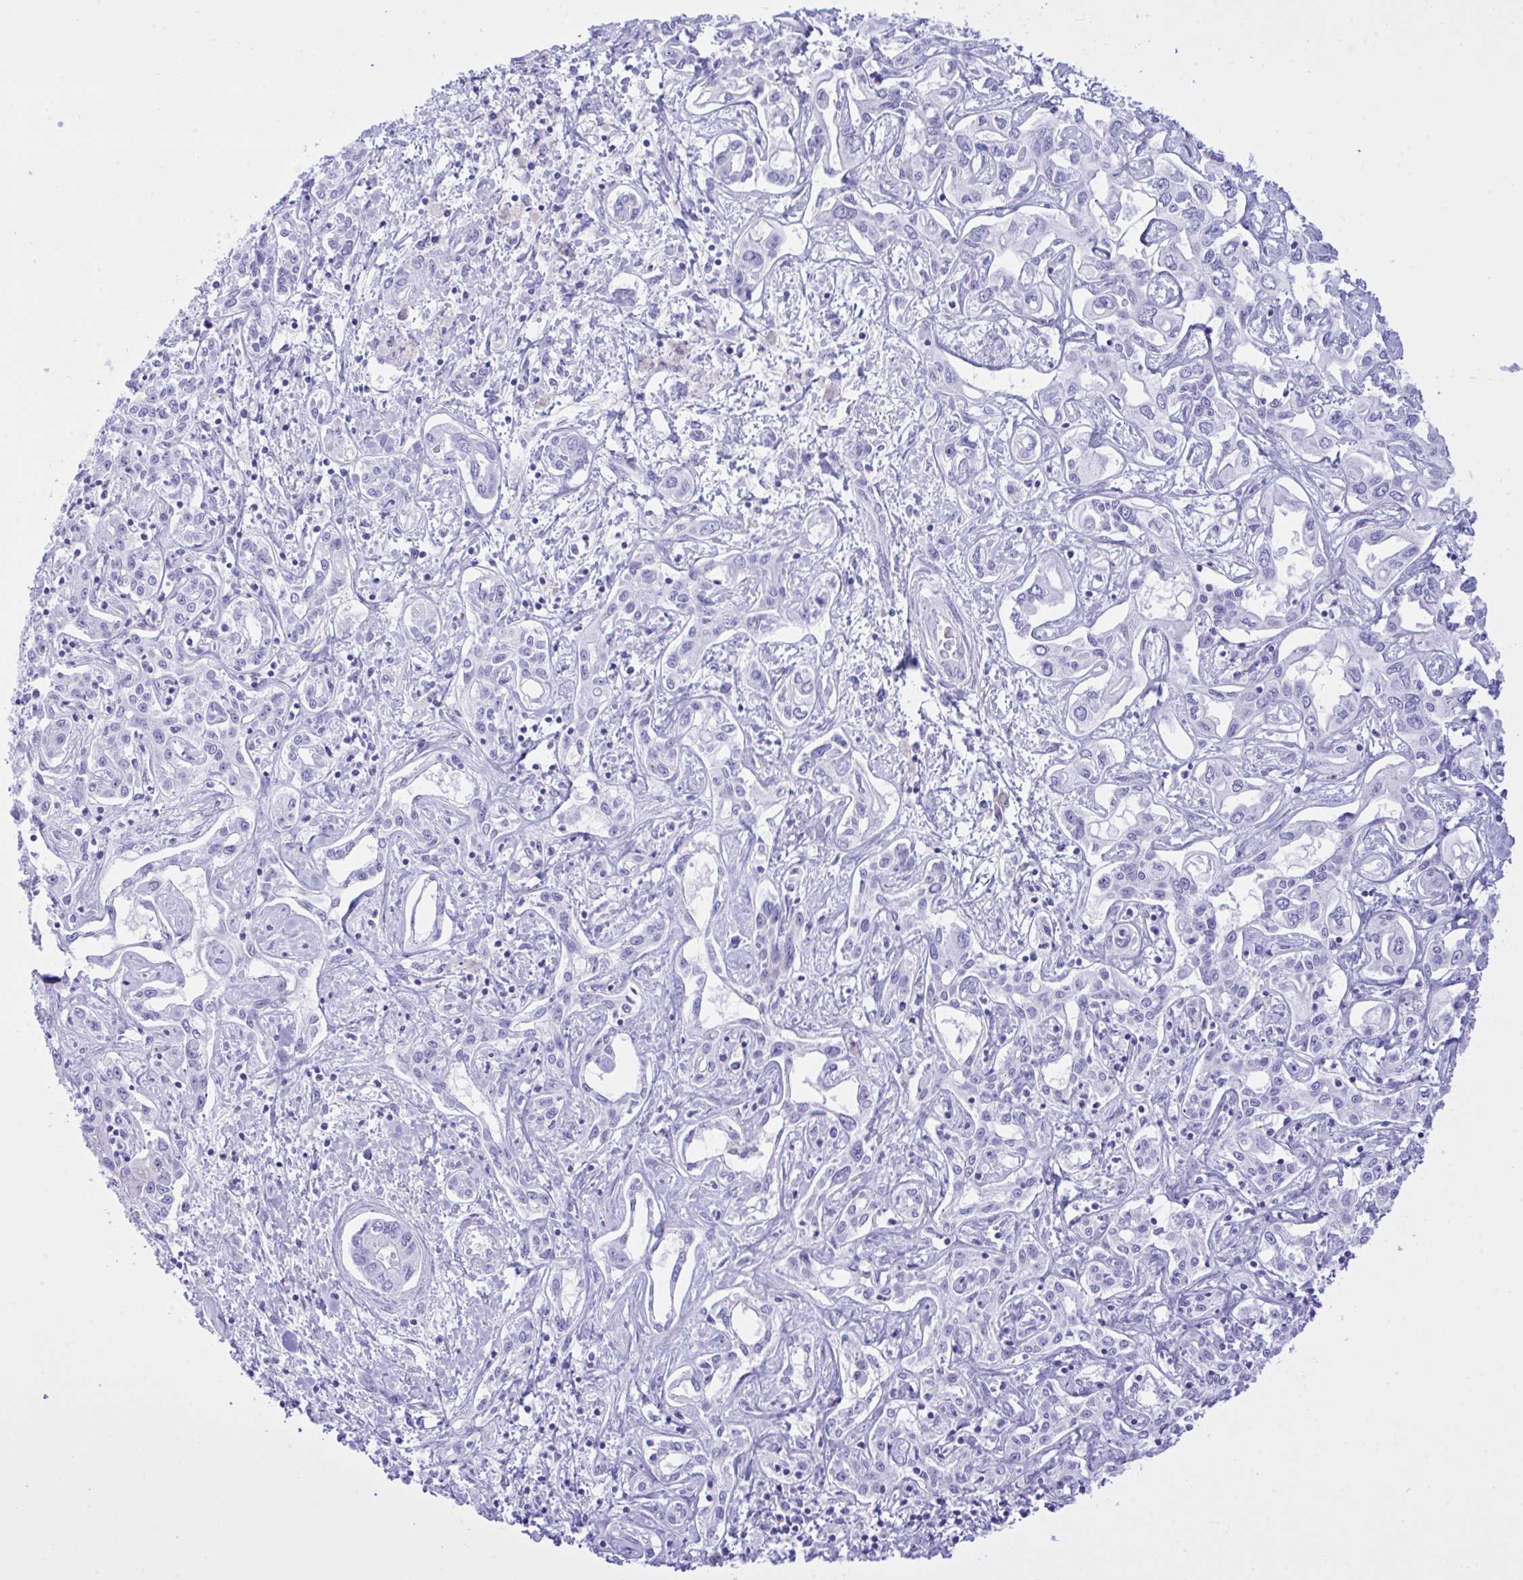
{"staining": {"intensity": "negative", "quantity": "none", "location": "none"}, "tissue": "liver cancer", "cell_type": "Tumor cells", "image_type": "cancer", "snomed": [{"axis": "morphology", "description": "Cholangiocarcinoma"}, {"axis": "topography", "description": "Liver"}], "caption": "An image of liver cancer (cholangiocarcinoma) stained for a protein exhibits no brown staining in tumor cells.", "gene": "SELENOV", "patient": {"sex": "female", "age": 64}}